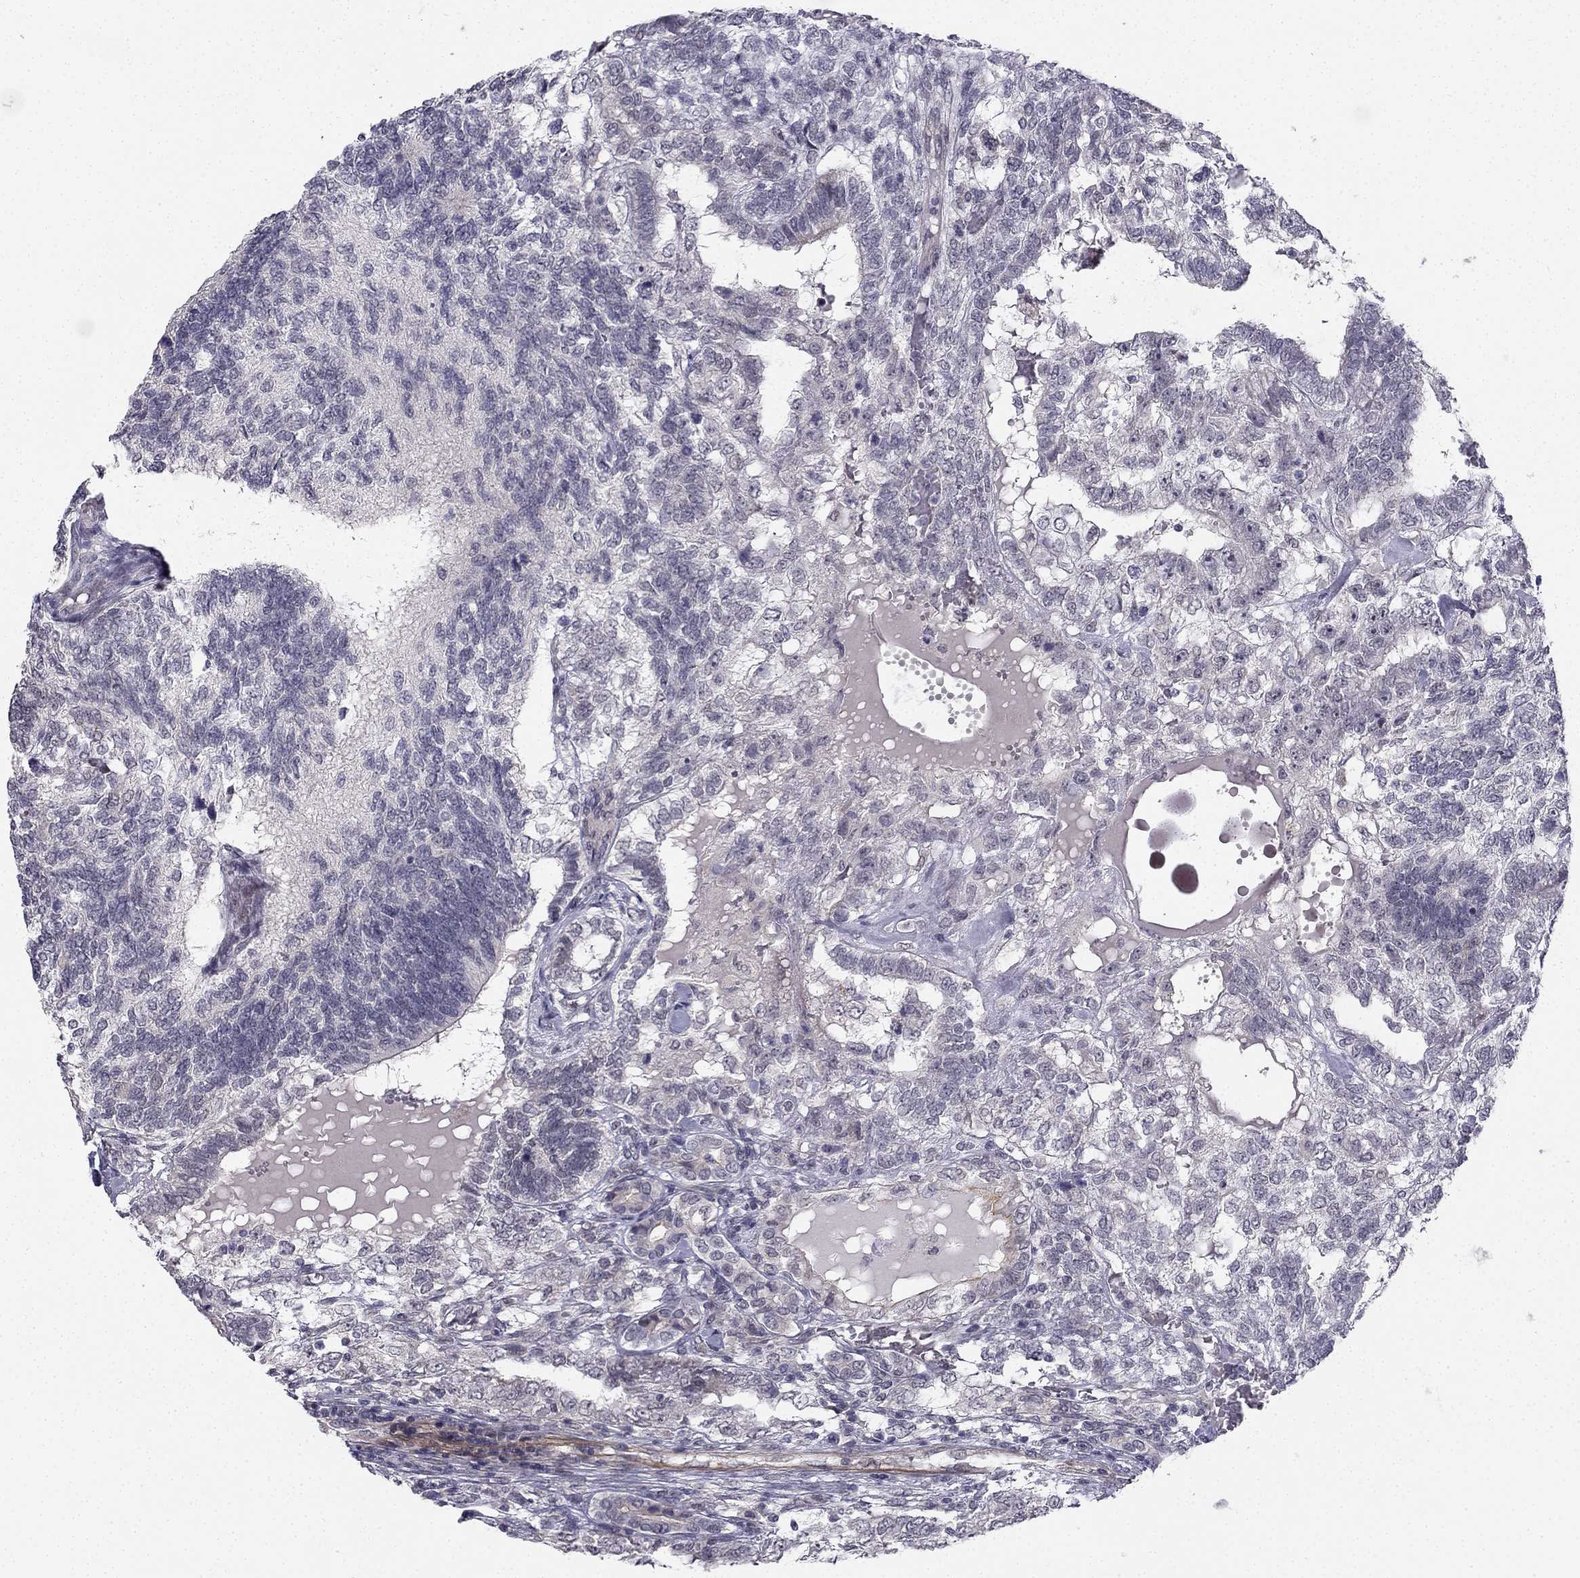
{"staining": {"intensity": "negative", "quantity": "none", "location": "none"}, "tissue": "testis cancer", "cell_type": "Tumor cells", "image_type": "cancer", "snomed": [{"axis": "morphology", "description": "Seminoma, NOS"}, {"axis": "morphology", "description": "Carcinoma, Embryonal, NOS"}, {"axis": "topography", "description": "Testis"}], "caption": "IHC of human testis cancer (seminoma) exhibits no expression in tumor cells.", "gene": "CHST8", "patient": {"sex": "male", "age": 41}}